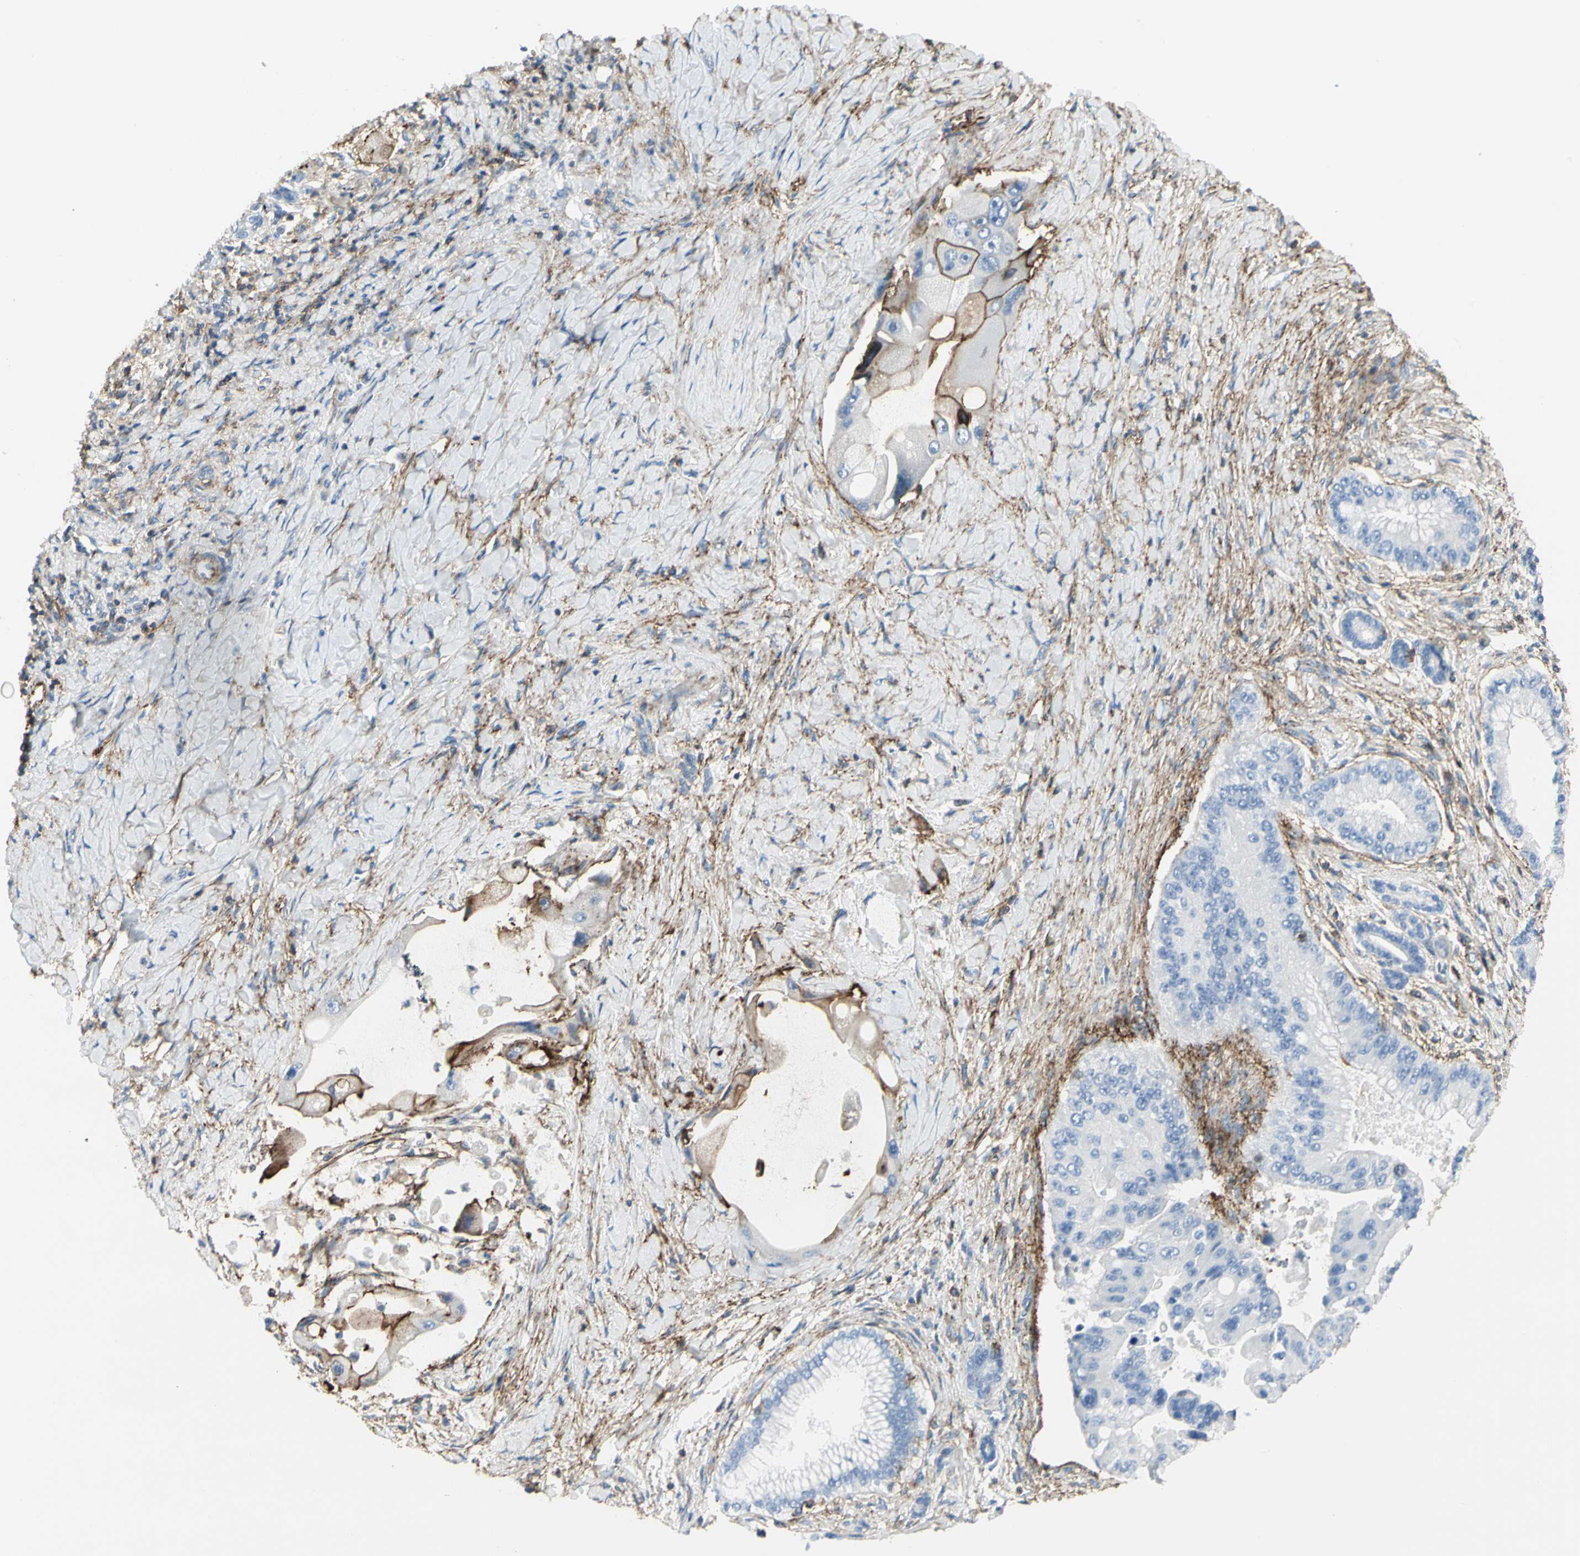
{"staining": {"intensity": "strong", "quantity": "25%-75%", "location": "cytoplasmic/membranous"}, "tissue": "liver cancer", "cell_type": "Tumor cells", "image_type": "cancer", "snomed": [{"axis": "morphology", "description": "Normal tissue, NOS"}, {"axis": "morphology", "description": "Cholangiocarcinoma"}, {"axis": "topography", "description": "Liver"}, {"axis": "topography", "description": "Peripheral nerve tissue"}], "caption": "A photomicrograph showing strong cytoplasmic/membranous positivity in approximately 25%-75% of tumor cells in liver cancer (cholangiocarcinoma), as visualized by brown immunohistochemical staining.", "gene": "CLEC2B", "patient": {"sex": "male", "age": 50}}